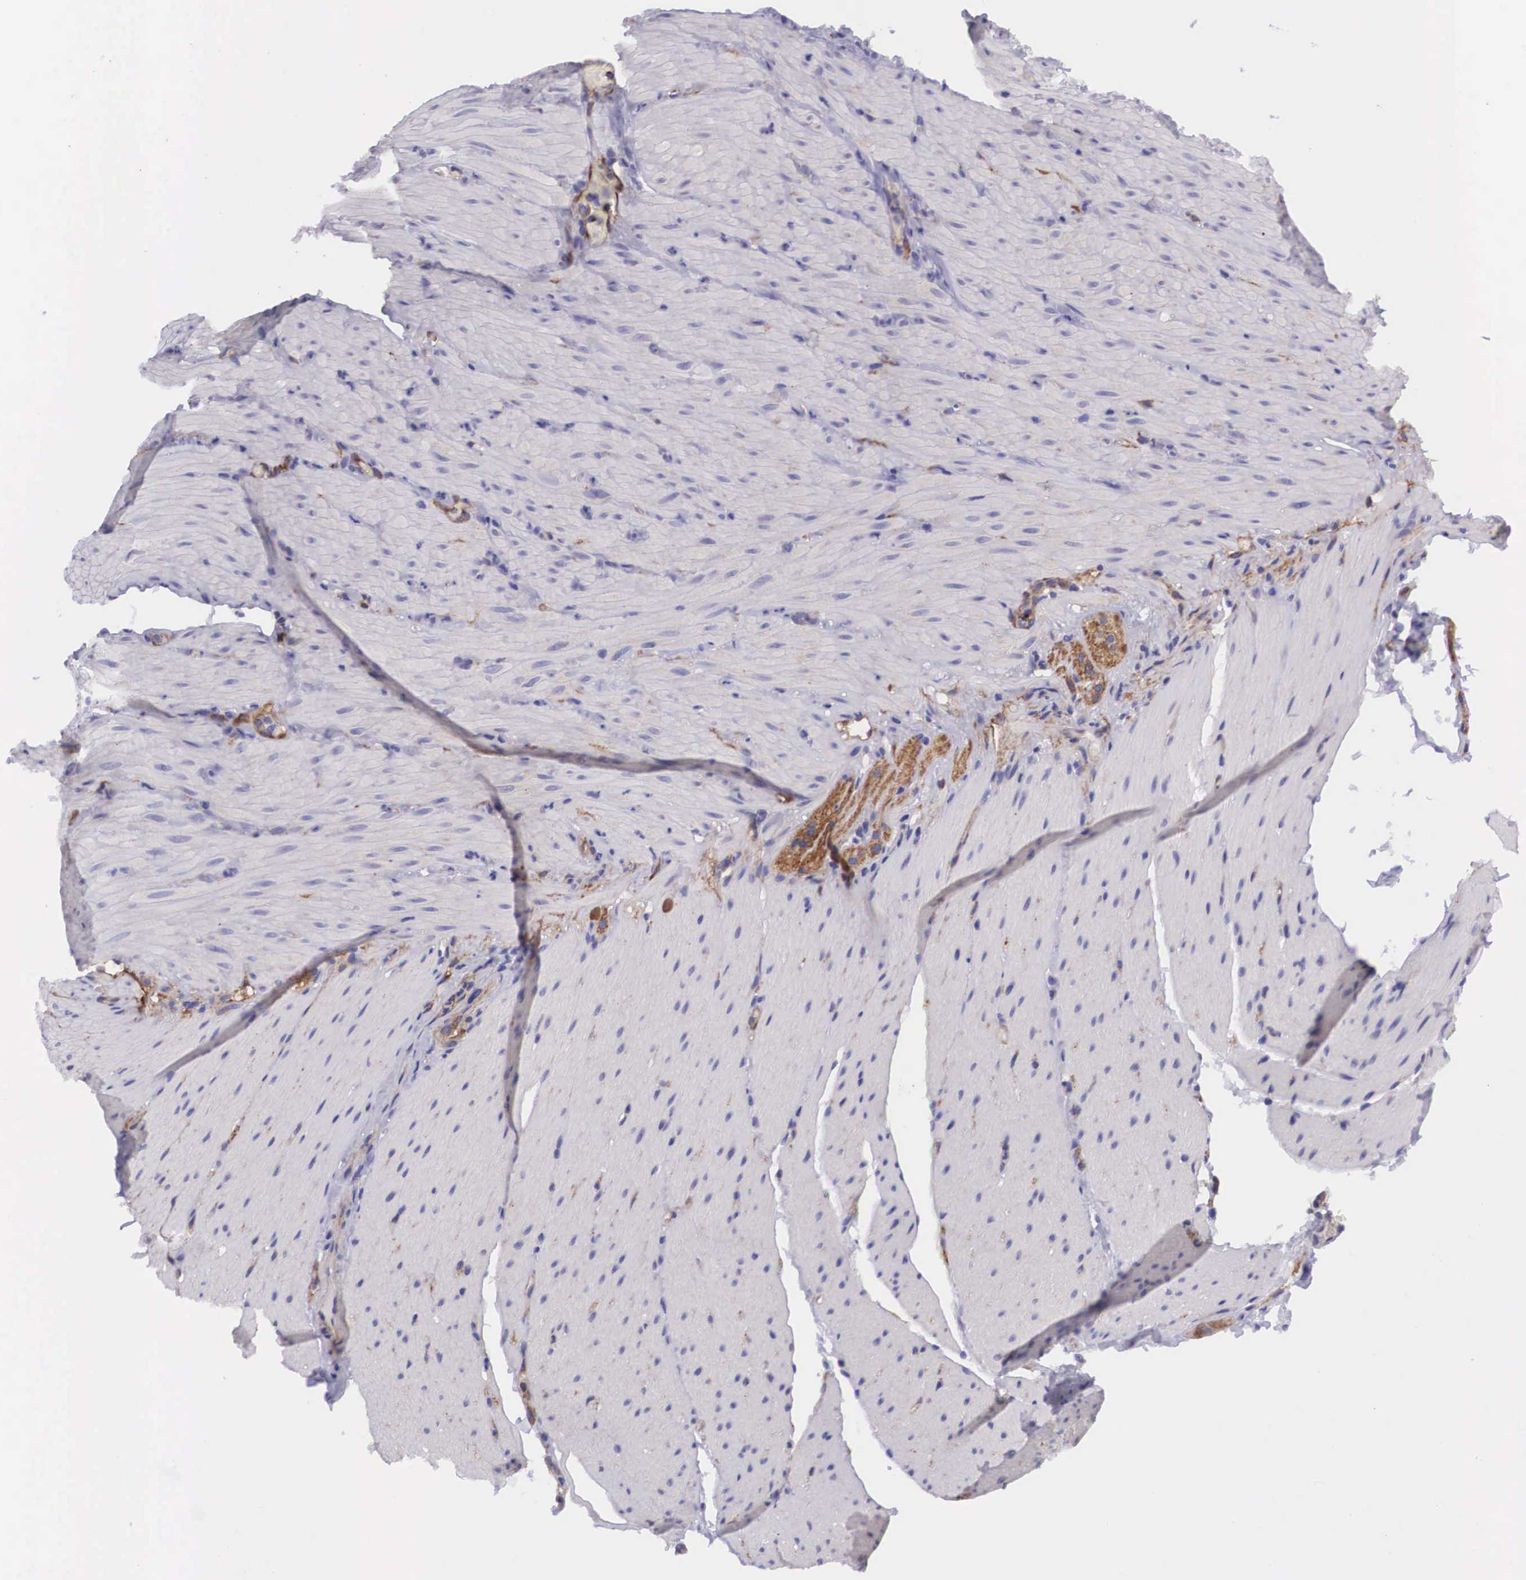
{"staining": {"intensity": "negative", "quantity": "none", "location": "none"}, "tissue": "smooth muscle", "cell_type": "Smooth muscle cells", "image_type": "normal", "snomed": [{"axis": "morphology", "description": "Normal tissue, NOS"}, {"axis": "topography", "description": "Duodenum"}], "caption": "Immunohistochemical staining of unremarkable smooth muscle displays no significant expression in smooth muscle cells.", "gene": "BCAR1", "patient": {"sex": "male", "age": 63}}